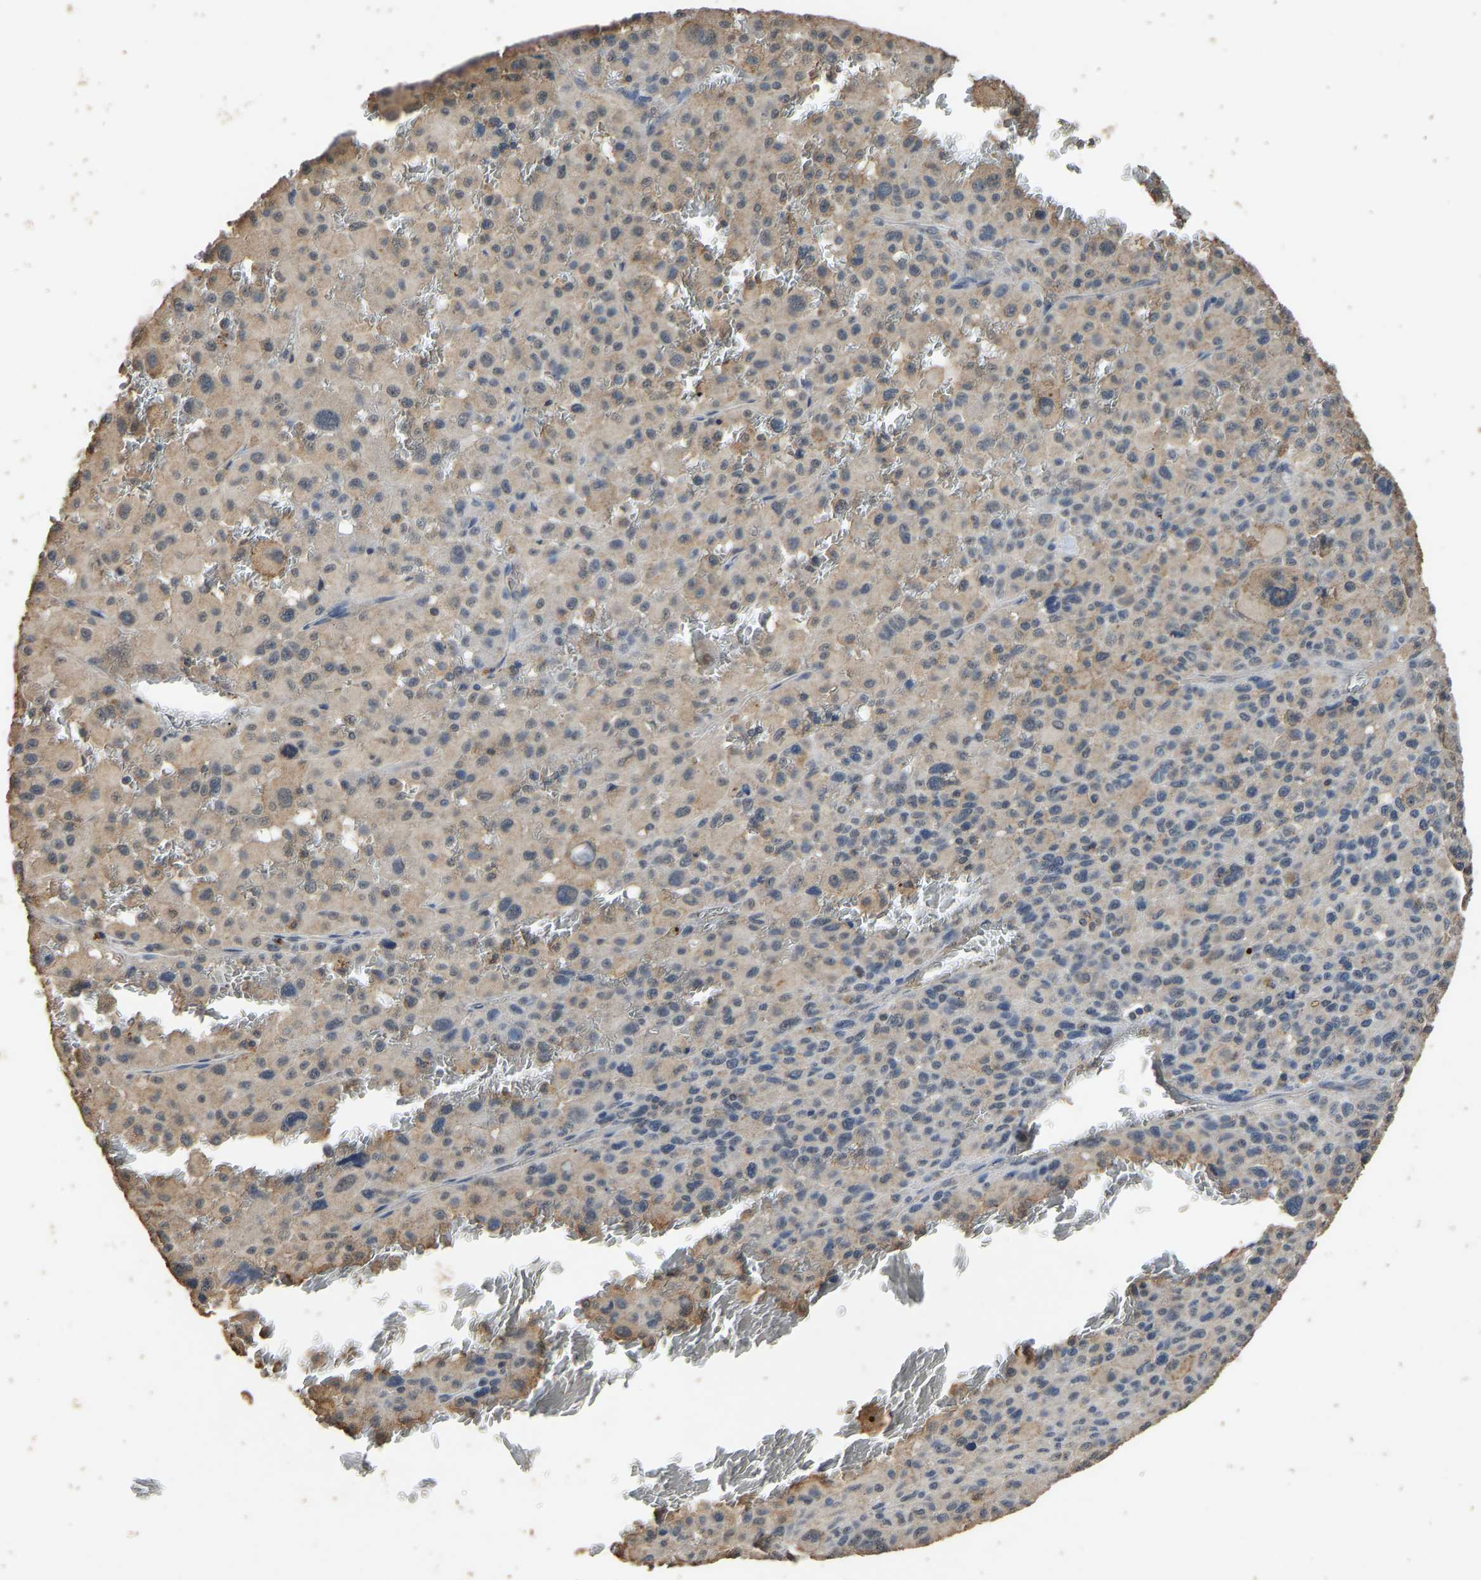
{"staining": {"intensity": "moderate", "quantity": "<25%", "location": "cytoplasmic/membranous"}, "tissue": "melanoma", "cell_type": "Tumor cells", "image_type": "cancer", "snomed": [{"axis": "morphology", "description": "Malignant melanoma, Metastatic site"}, {"axis": "topography", "description": "Skin"}], "caption": "Protein staining of melanoma tissue displays moderate cytoplasmic/membranous positivity in approximately <25% of tumor cells. (brown staining indicates protein expression, while blue staining denotes nuclei).", "gene": "CIDEC", "patient": {"sex": "female", "age": 74}}